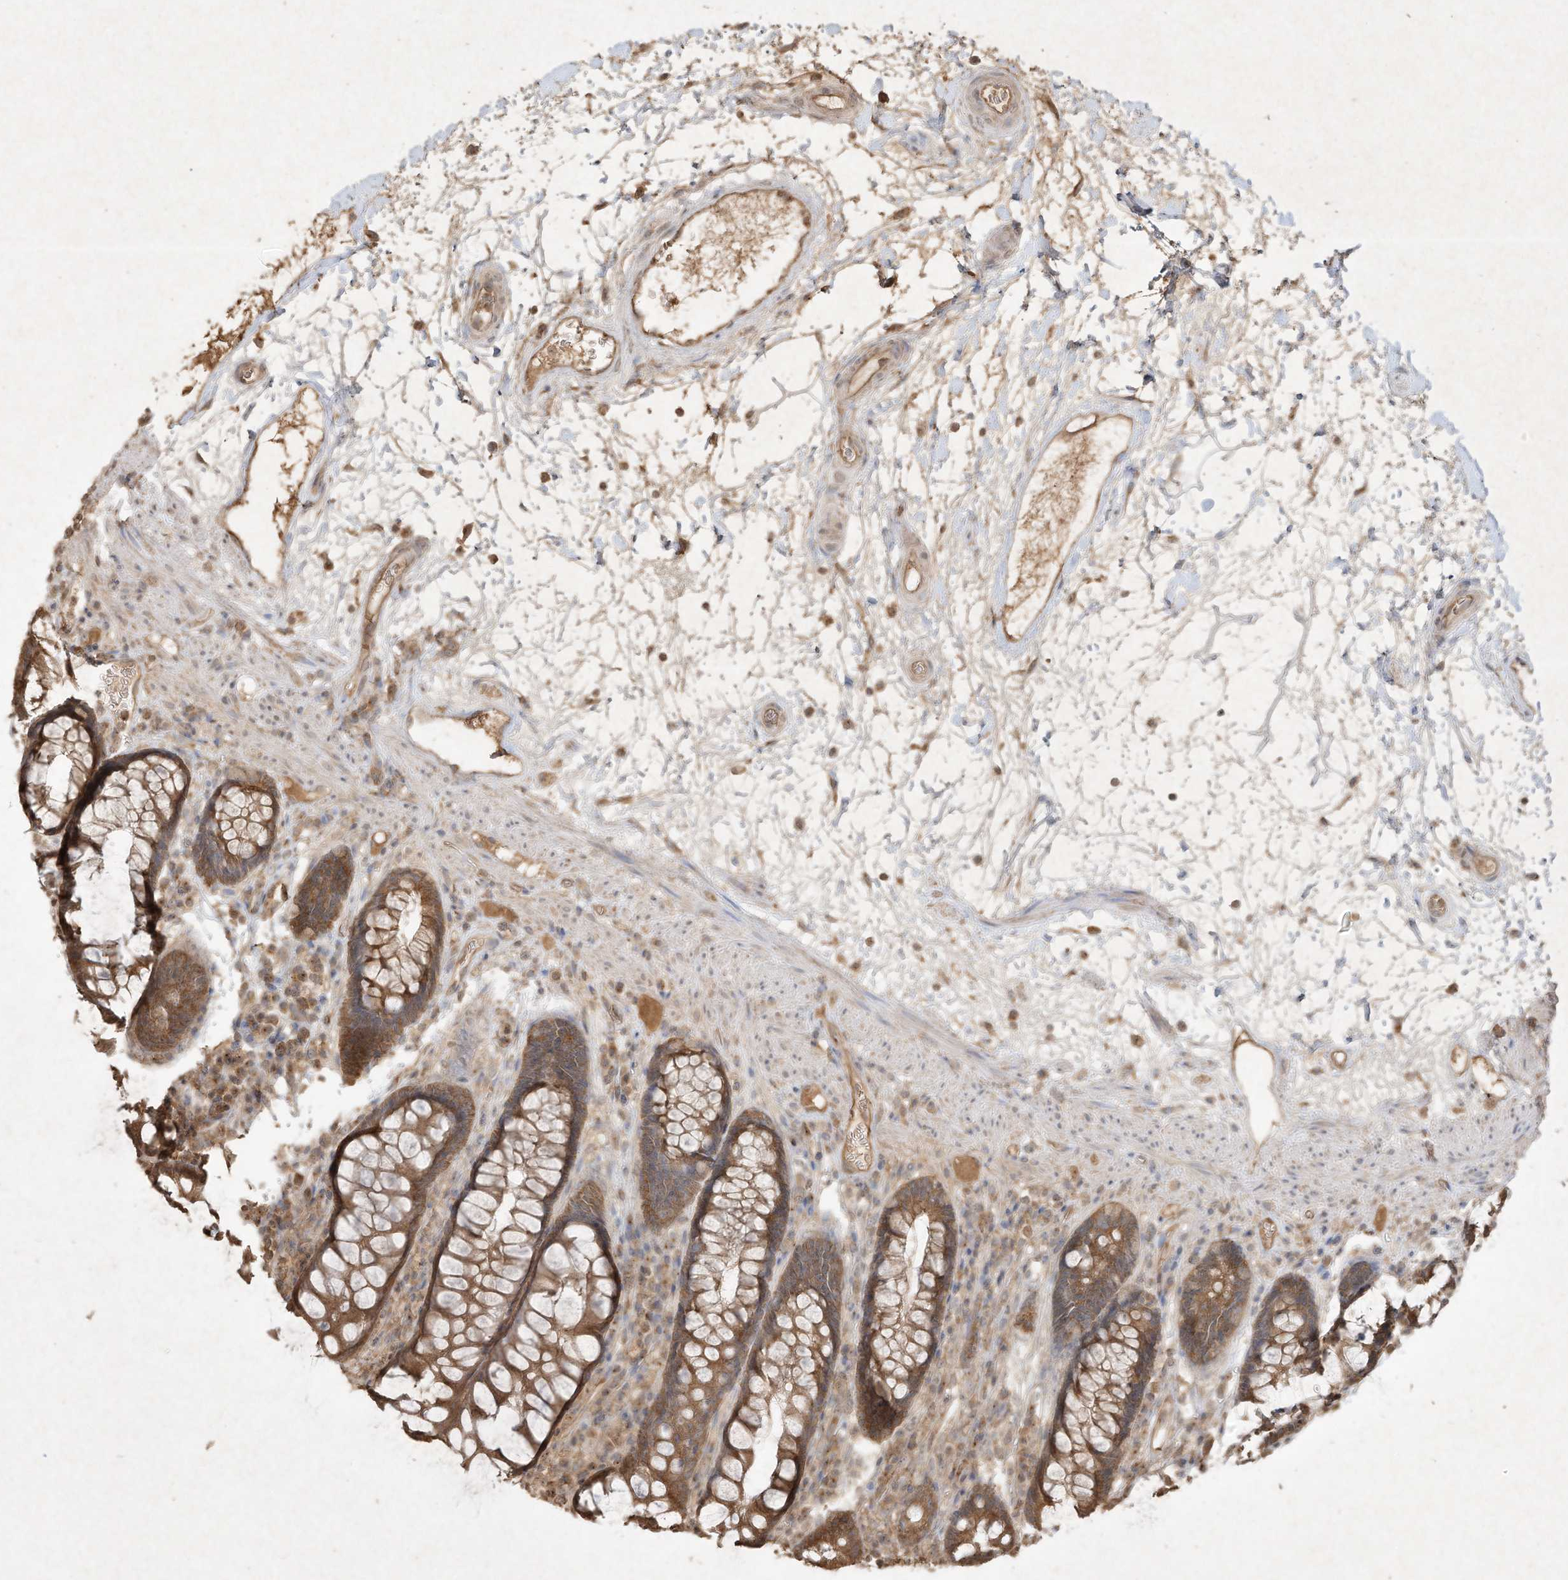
{"staining": {"intensity": "moderate", "quantity": ">75%", "location": "cytoplasmic/membranous"}, "tissue": "rectum", "cell_type": "Glandular cells", "image_type": "normal", "snomed": [{"axis": "morphology", "description": "Normal tissue, NOS"}, {"axis": "topography", "description": "Rectum"}], "caption": "Protein staining of normal rectum displays moderate cytoplasmic/membranous staining in approximately >75% of glandular cells.", "gene": "DYNC1I2", "patient": {"sex": "male", "age": 64}}